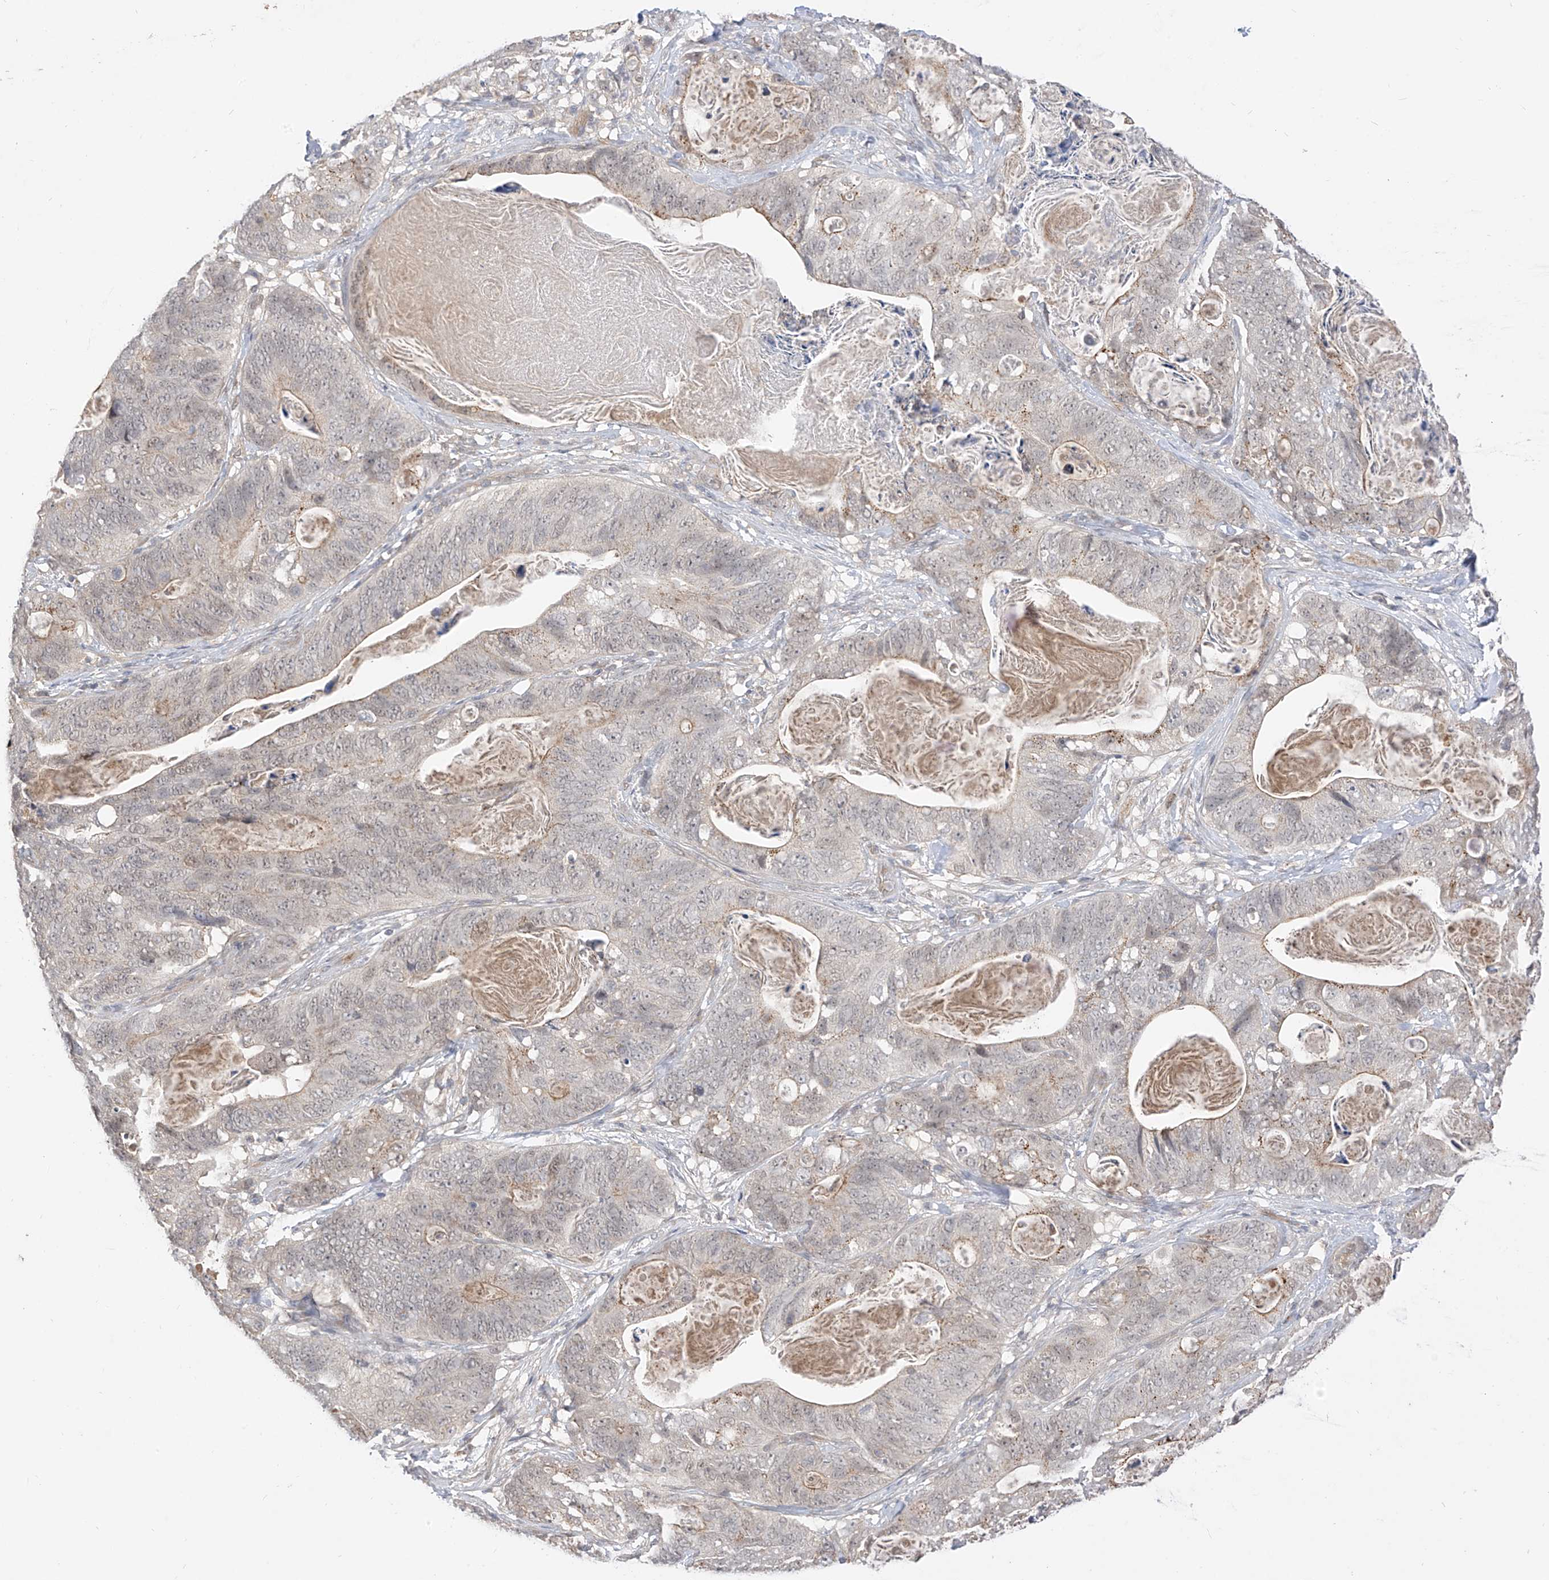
{"staining": {"intensity": "negative", "quantity": "none", "location": "none"}, "tissue": "stomach cancer", "cell_type": "Tumor cells", "image_type": "cancer", "snomed": [{"axis": "morphology", "description": "Normal tissue, NOS"}, {"axis": "morphology", "description": "Adenocarcinoma, NOS"}, {"axis": "topography", "description": "Stomach"}], "caption": "A histopathology image of human stomach cancer (adenocarcinoma) is negative for staining in tumor cells.", "gene": "MRTFA", "patient": {"sex": "female", "age": 89}}